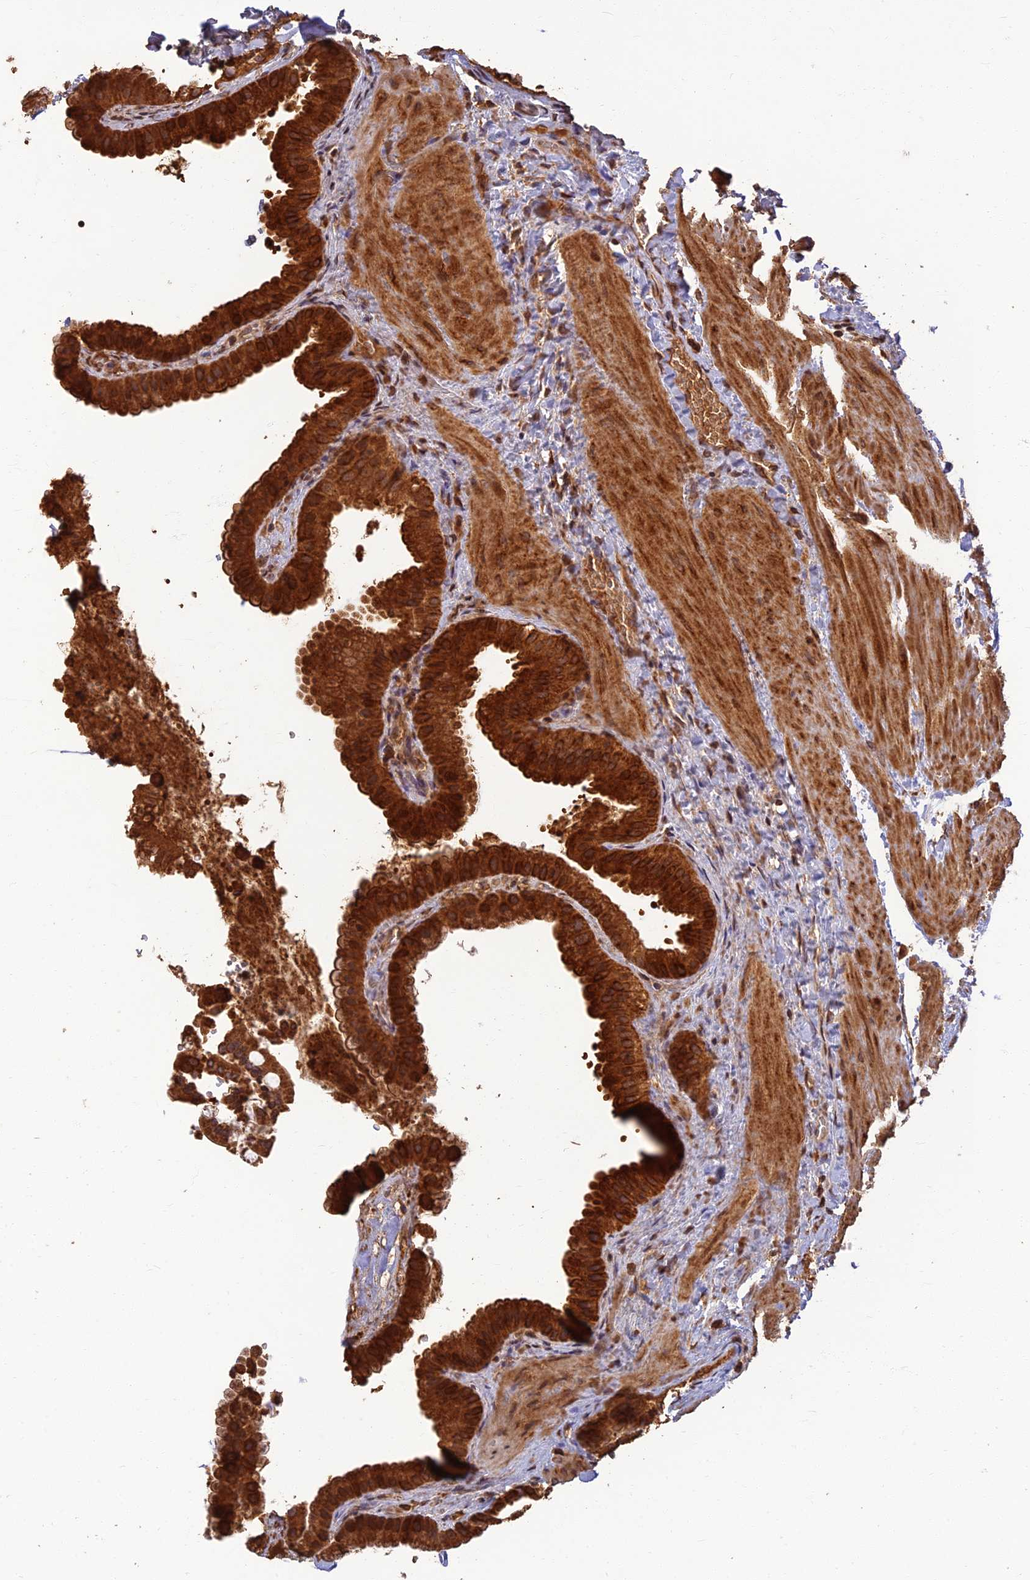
{"staining": {"intensity": "strong", "quantity": ">75%", "location": "cytoplasmic/membranous"}, "tissue": "gallbladder", "cell_type": "Glandular cells", "image_type": "normal", "snomed": [{"axis": "morphology", "description": "Normal tissue, NOS"}, {"axis": "topography", "description": "Gallbladder"}], "caption": "About >75% of glandular cells in normal gallbladder reveal strong cytoplasmic/membranous protein staining as visualized by brown immunohistochemical staining.", "gene": "CORO1C", "patient": {"sex": "male", "age": 55}}